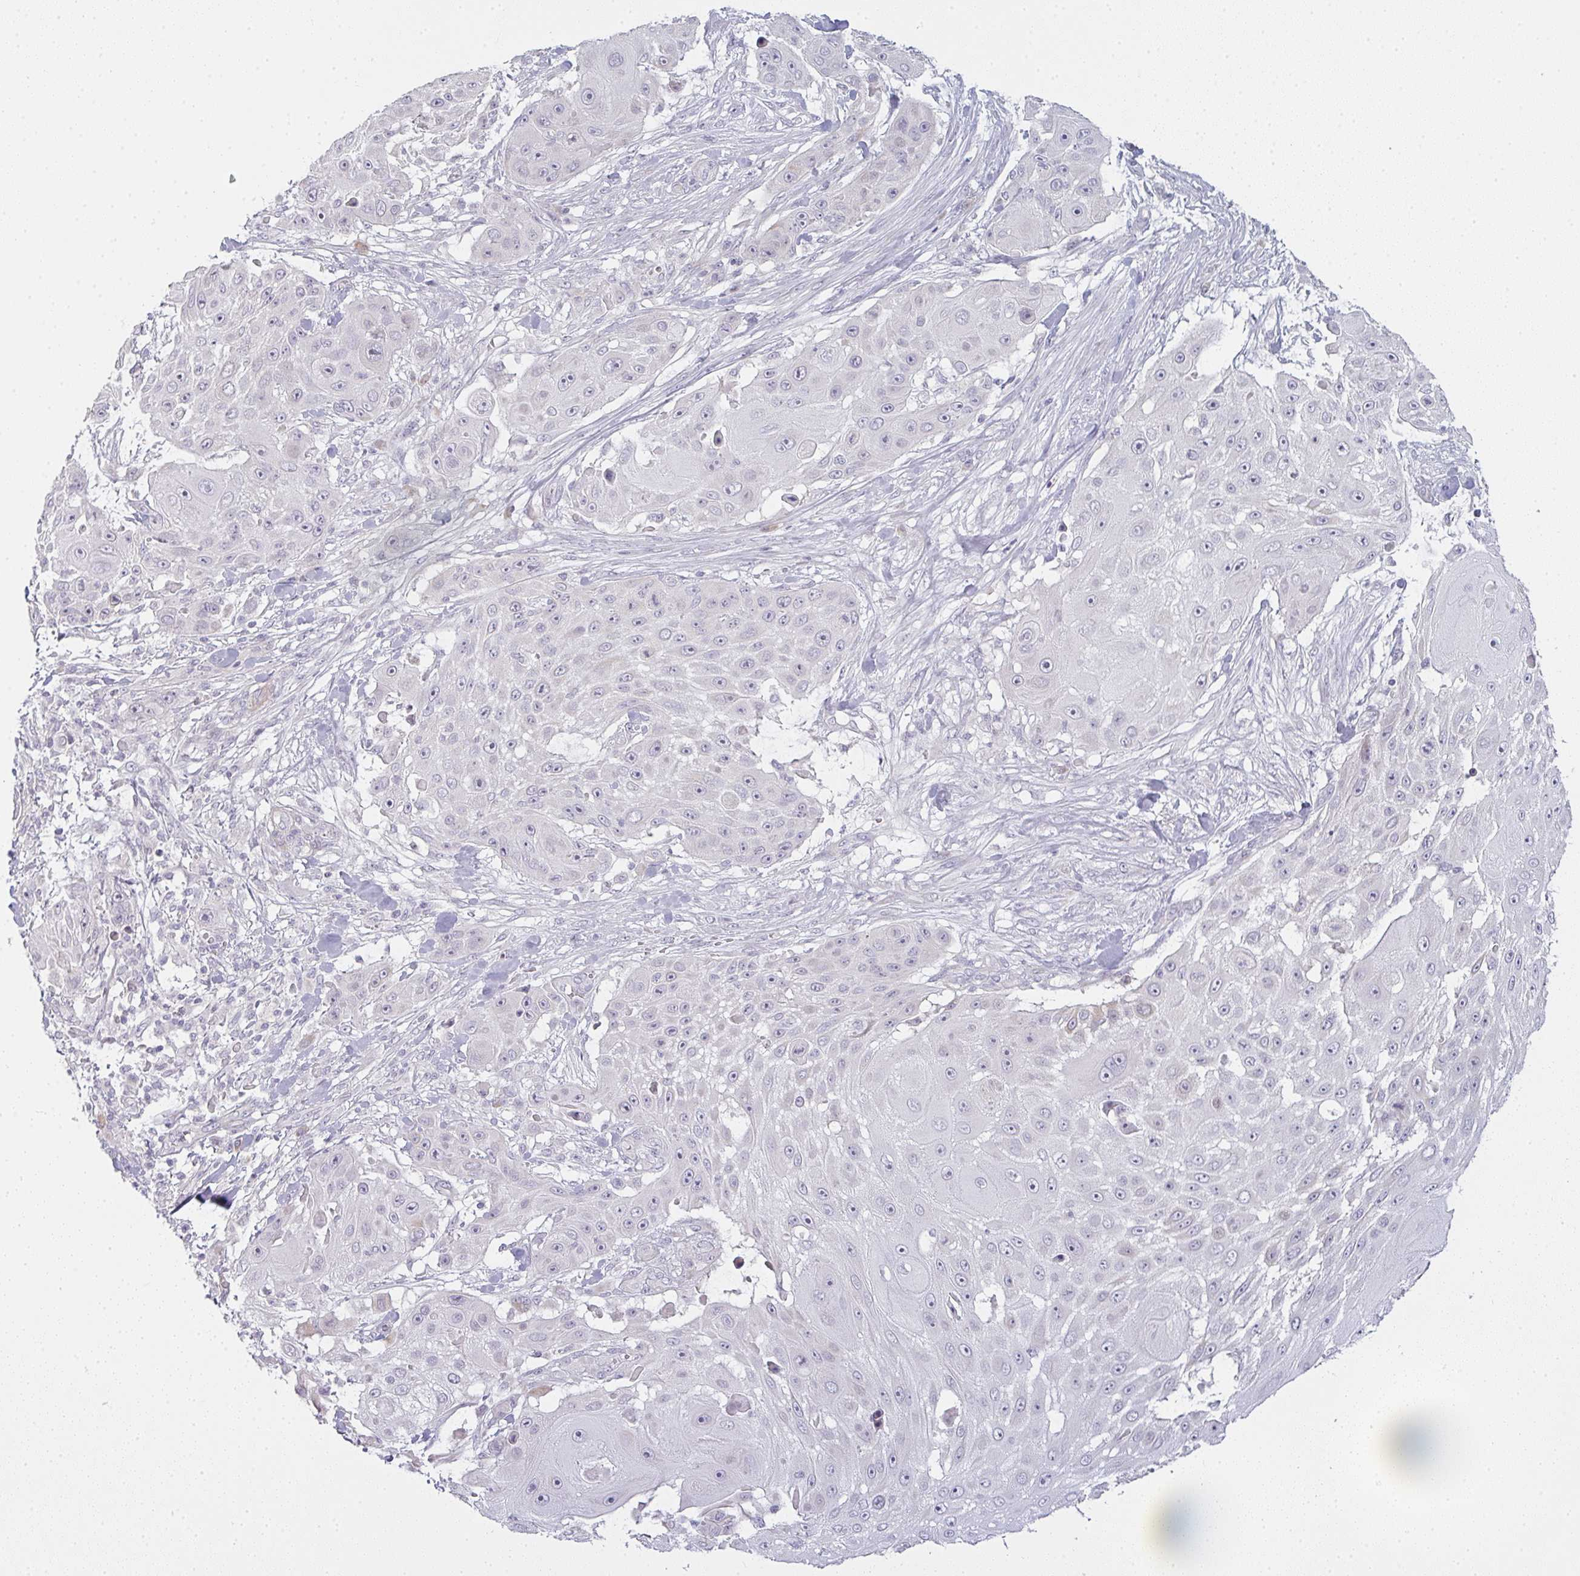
{"staining": {"intensity": "moderate", "quantity": "<25%", "location": "cytoplasmic/membranous"}, "tissue": "skin cancer", "cell_type": "Tumor cells", "image_type": "cancer", "snomed": [{"axis": "morphology", "description": "Squamous cell carcinoma, NOS"}, {"axis": "topography", "description": "Skin"}], "caption": "Immunohistochemical staining of human skin cancer (squamous cell carcinoma) demonstrates low levels of moderate cytoplasmic/membranous expression in about <25% of tumor cells.", "gene": "SIRPB2", "patient": {"sex": "female", "age": 86}}